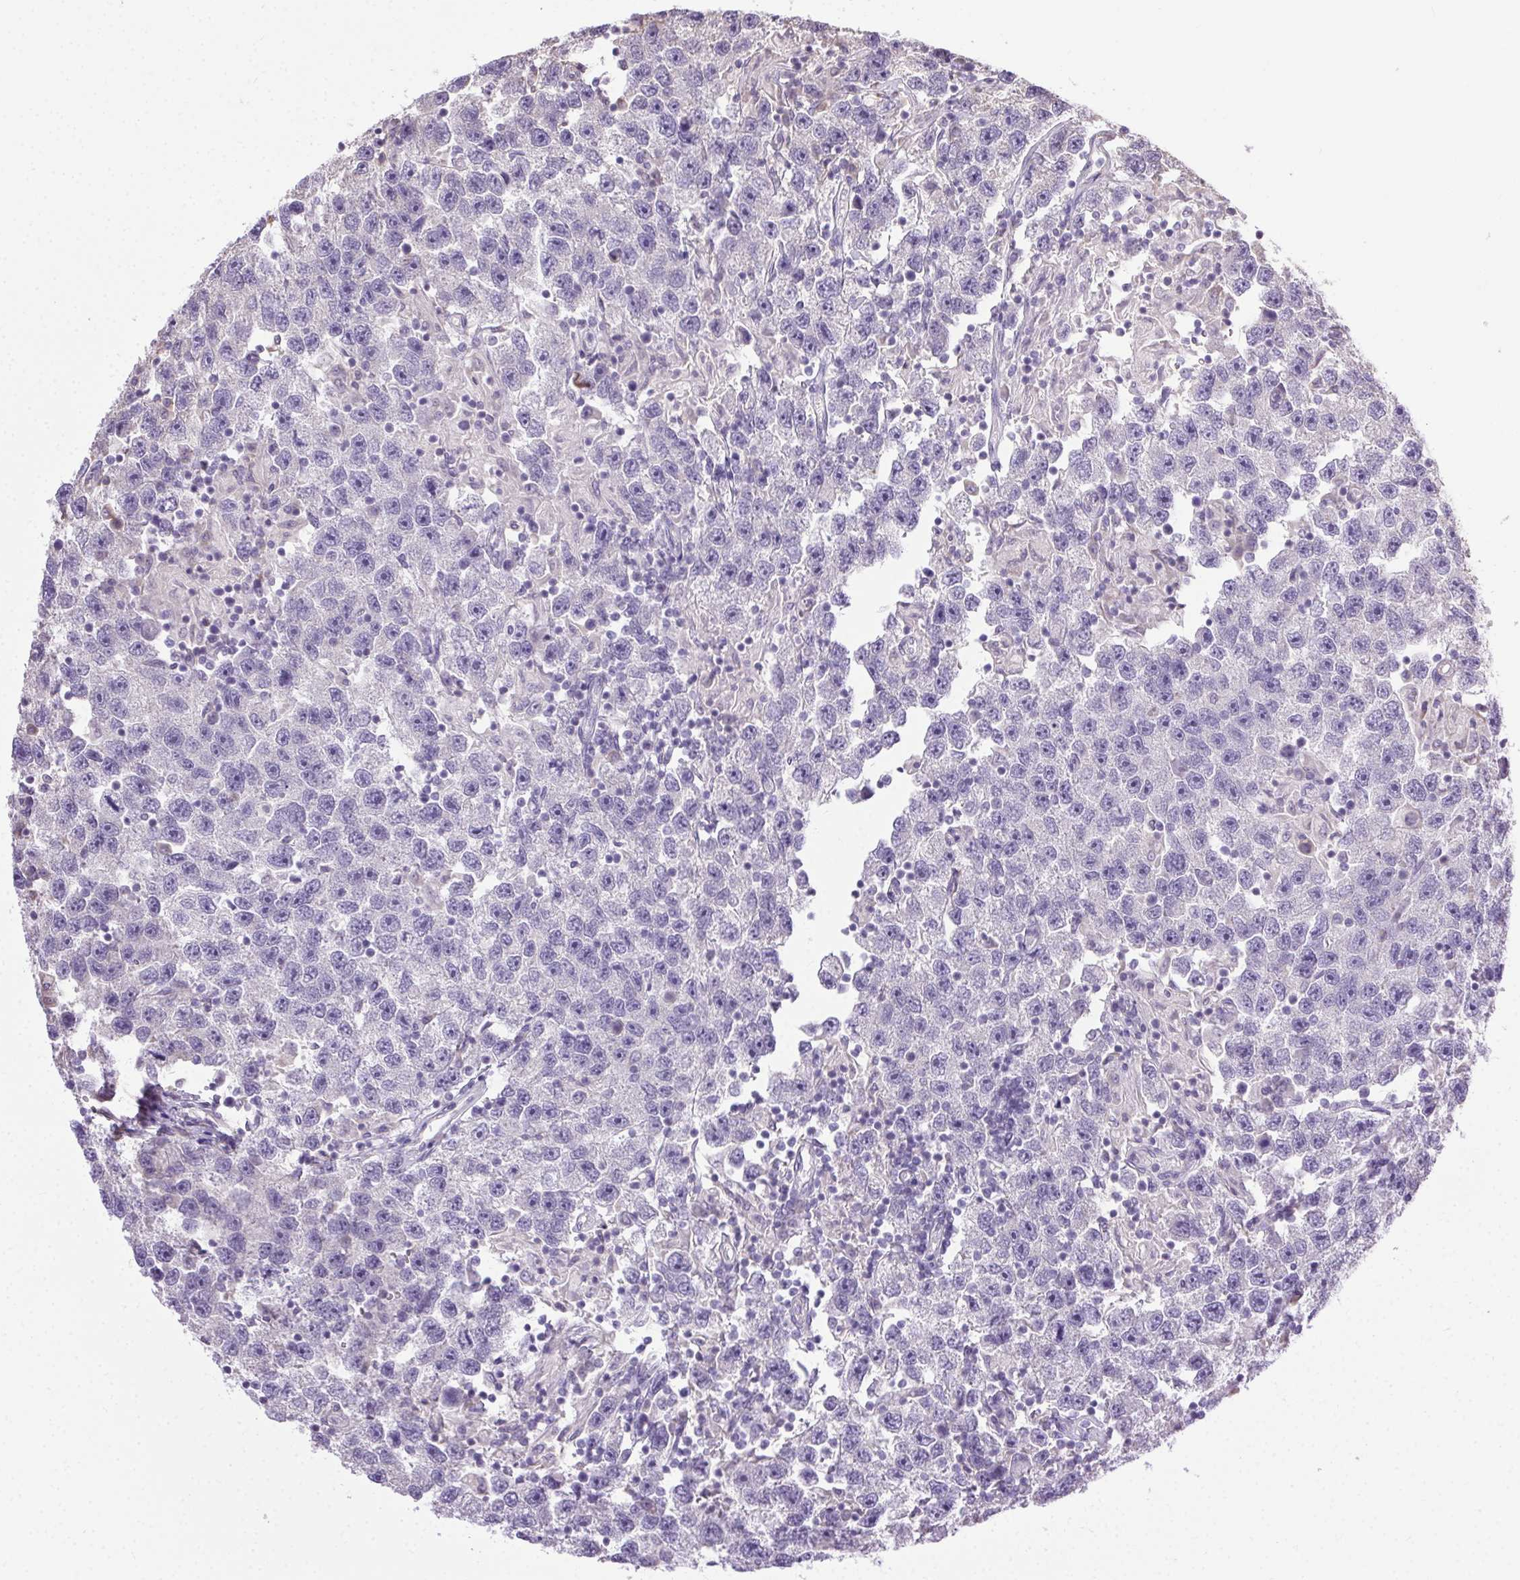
{"staining": {"intensity": "negative", "quantity": "none", "location": "none"}, "tissue": "testis cancer", "cell_type": "Tumor cells", "image_type": "cancer", "snomed": [{"axis": "morphology", "description": "Seminoma, NOS"}, {"axis": "topography", "description": "Testis"}], "caption": "The photomicrograph reveals no staining of tumor cells in testis seminoma.", "gene": "SNX31", "patient": {"sex": "male", "age": 26}}